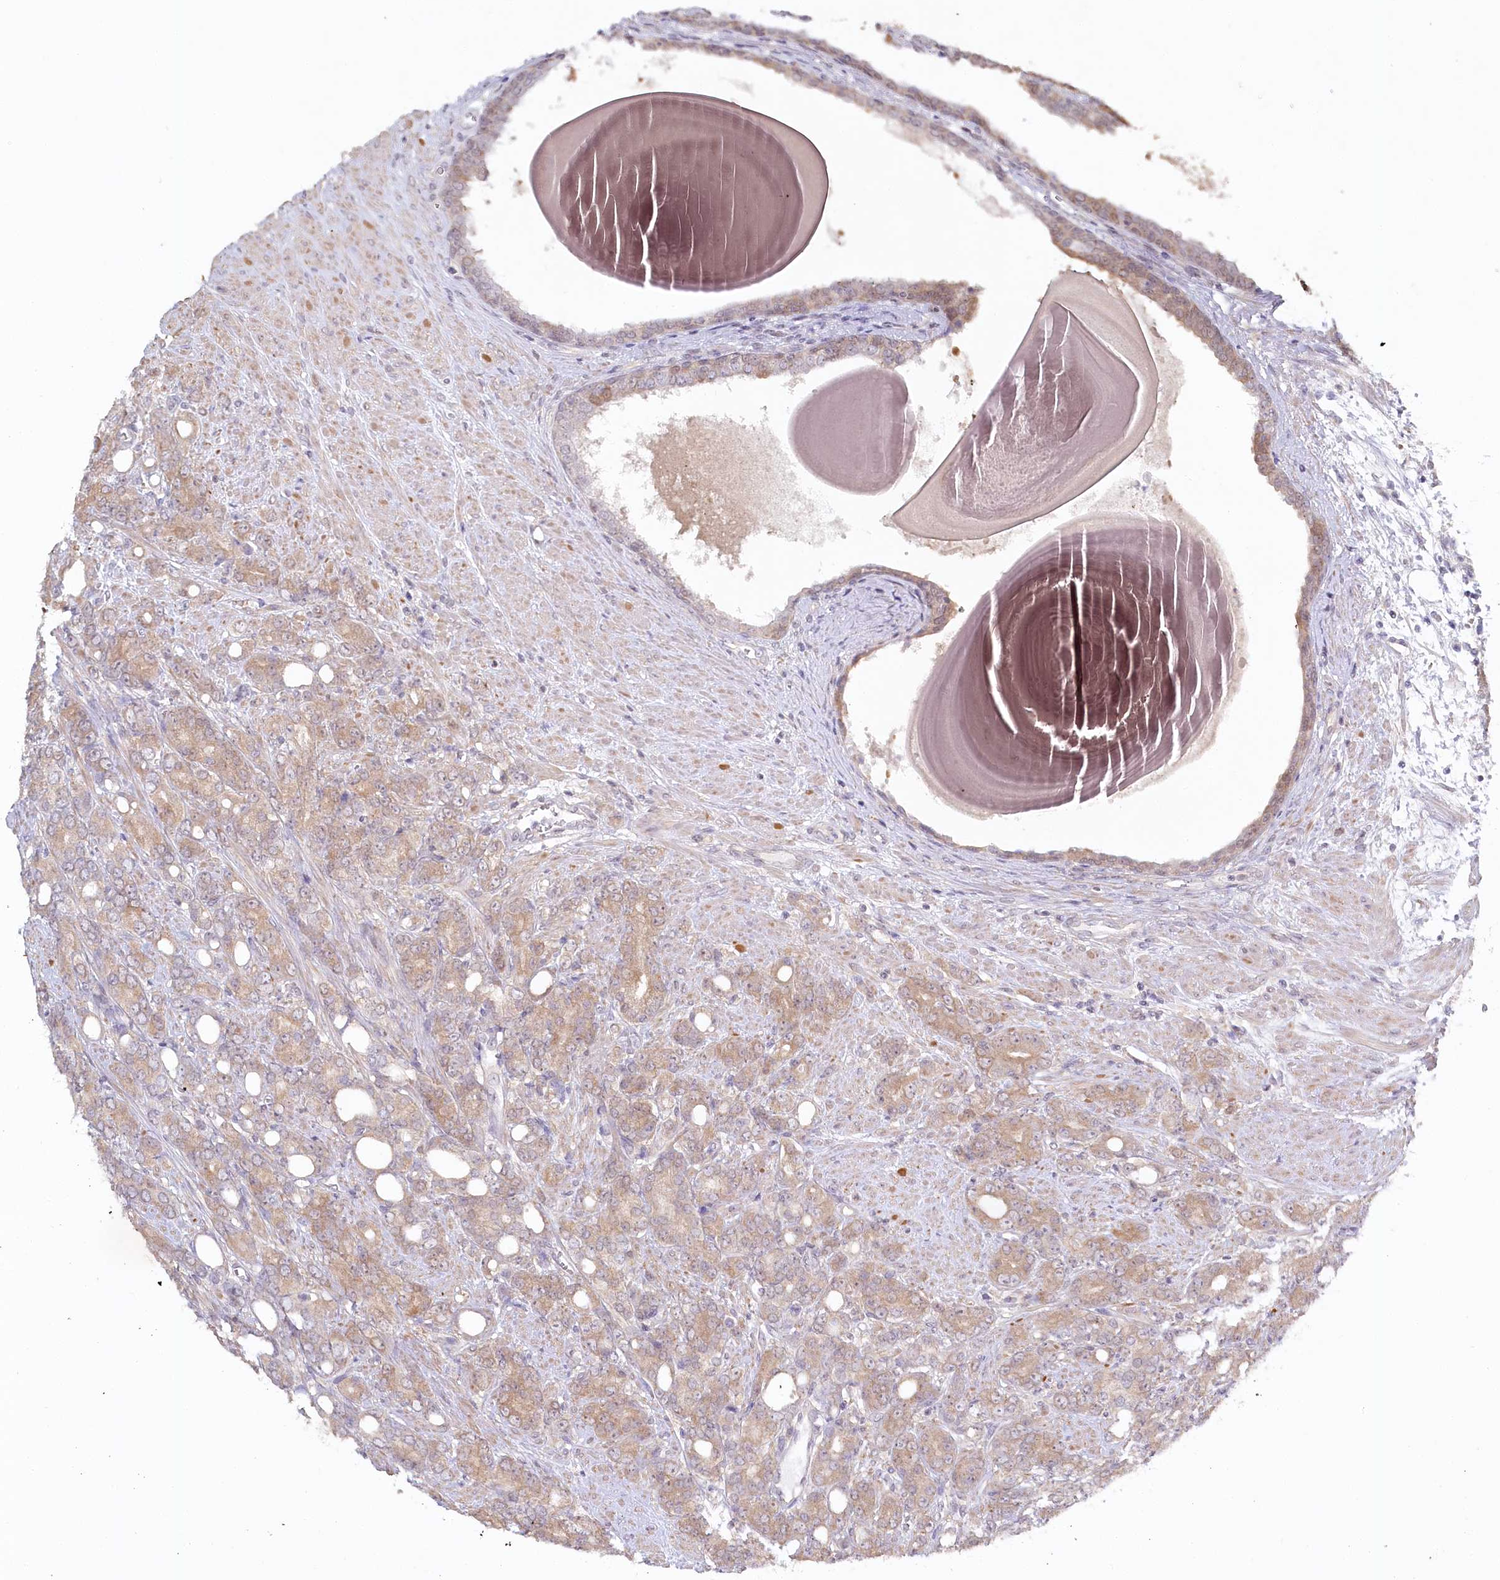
{"staining": {"intensity": "weak", "quantity": ">75%", "location": "cytoplasmic/membranous"}, "tissue": "prostate cancer", "cell_type": "Tumor cells", "image_type": "cancer", "snomed": [{"axis": "morphology", "description": "Adenocarcinoma, High grade"}, {"axis": "topography", "description": "Prostate"}], "caption": "Protein expression analysis of high-grade adenocarcinoma (prostate) shows weak cytoplasmic/membranous staining in about >75% of tumor cells. The protein is stained brown, and the nuclei are stained in blue (DAB (3,3'-diaminobenzidine) IHC with brightfield microscopy, high magnification).", "gene": "AAMDC", "patient": {"sex": "male", "age": 62}}